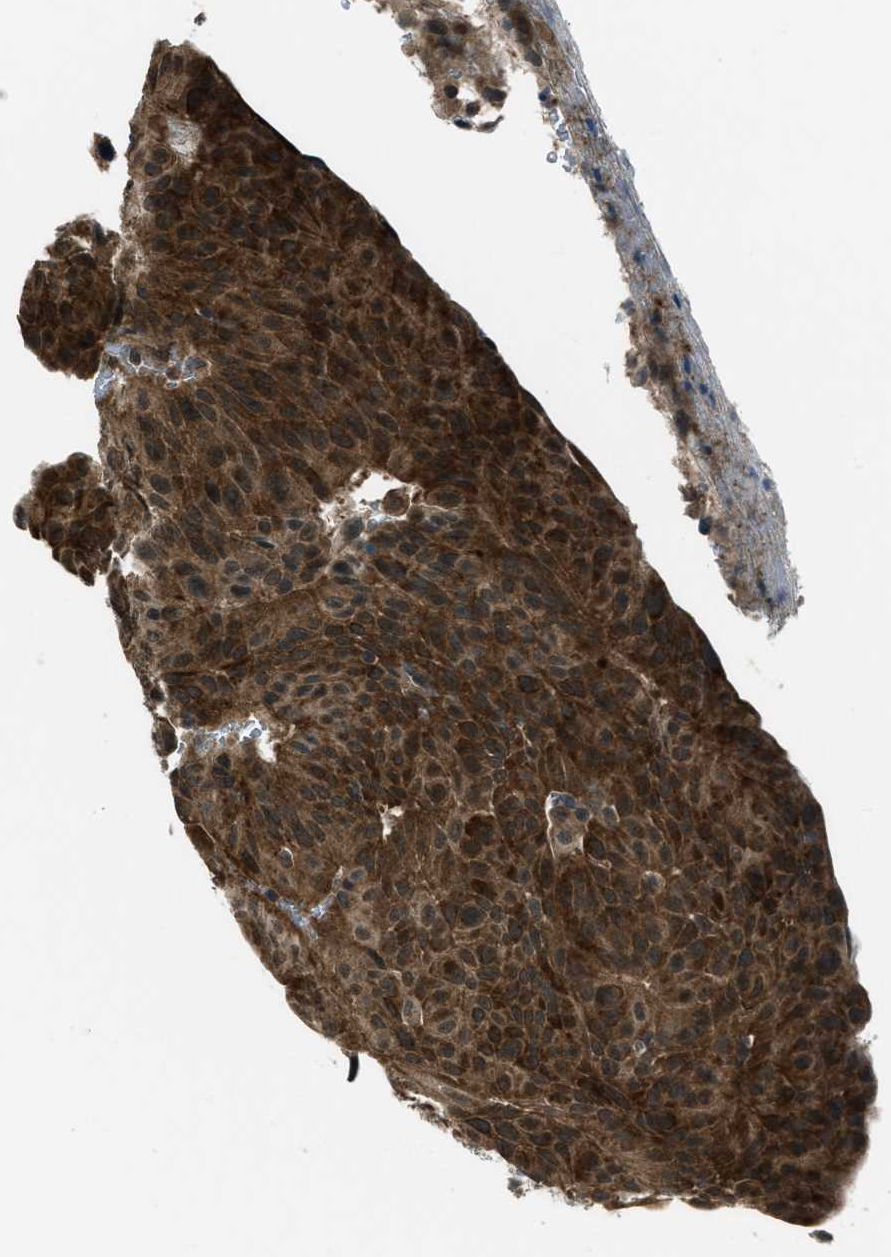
{"staining": {"intensity": "strong", "quantity": ">75%", "location": "cytoplasmic/membranous"}, "tissue": "urothelial cancer", "cell_type": "Tumor cells", "image_type": "cancer", "snomed": [{"axis": "morphology", "description": "Urothelial carcinoma, High grade"}, {"axis": "topography", "description": "Urinary bladder"}], "caption": "About >75% of tumor cells in urothelial cancer show strong cytoplasmic/membranous protein positivity as visualized by brown immunohistochemical staining.", "gene": "ASAP2", "patient": {"sex": "male", "age": 66}}